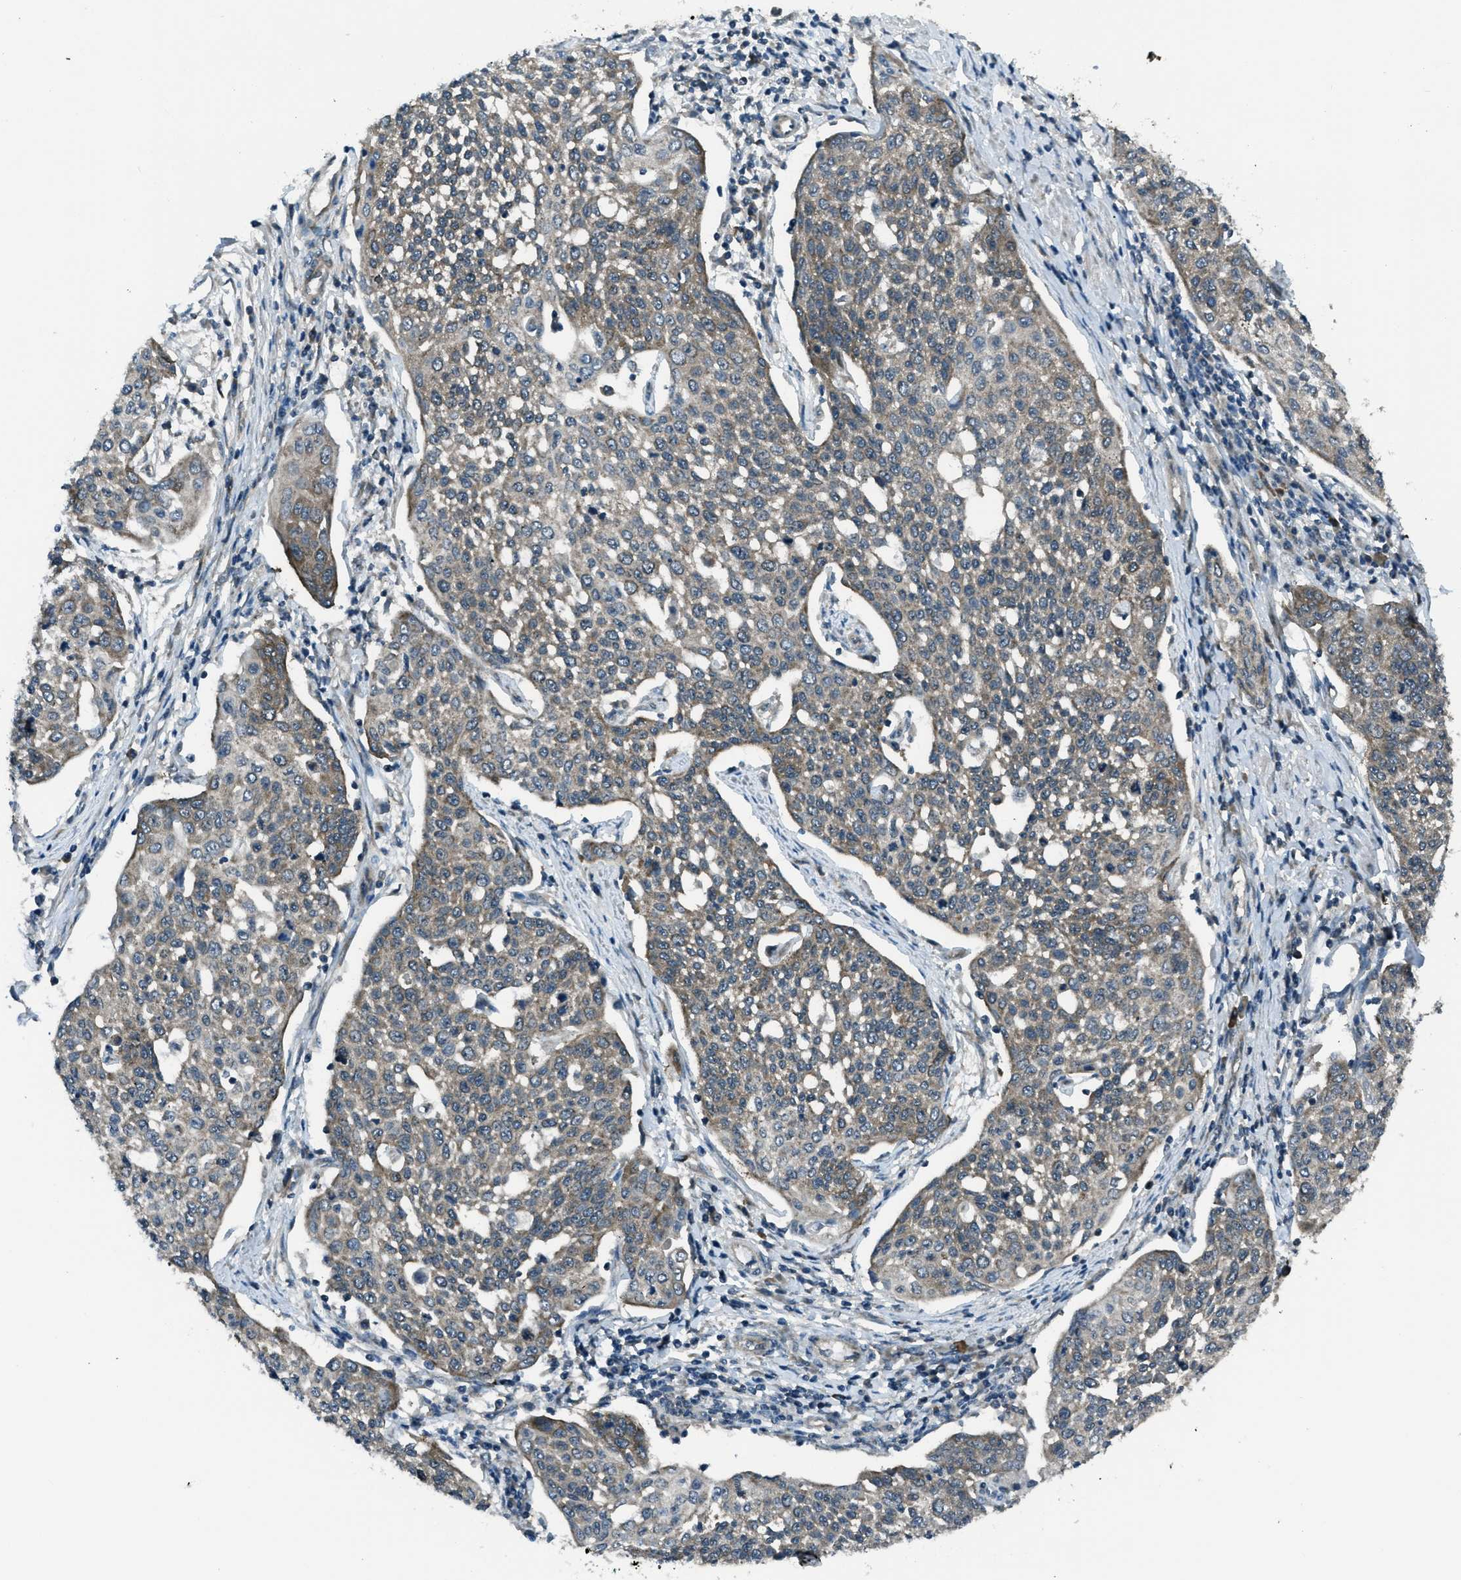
{"staining": {"intensity": "moderate", "quantity": "25%-75%", "location": "cytoplasmic/membranous"}, "tissue": "cervical cancer", "cell_type": "Tumor cells", "image_type": "cancer", "snomed": [{"axis": "morphology", "description": "Squamous cell carcinoma, NOS"}, {"axis": "topography", "description": "Cervix"}], "caption": "Tumor cells display medium levels of moderate cytoplasmic/membranous expression in approximately 25%-75% of cells in human cervical squamous cell carcinoma.", "gene": "ASAP2", "patient": {"sex": "female", "age": 34}}